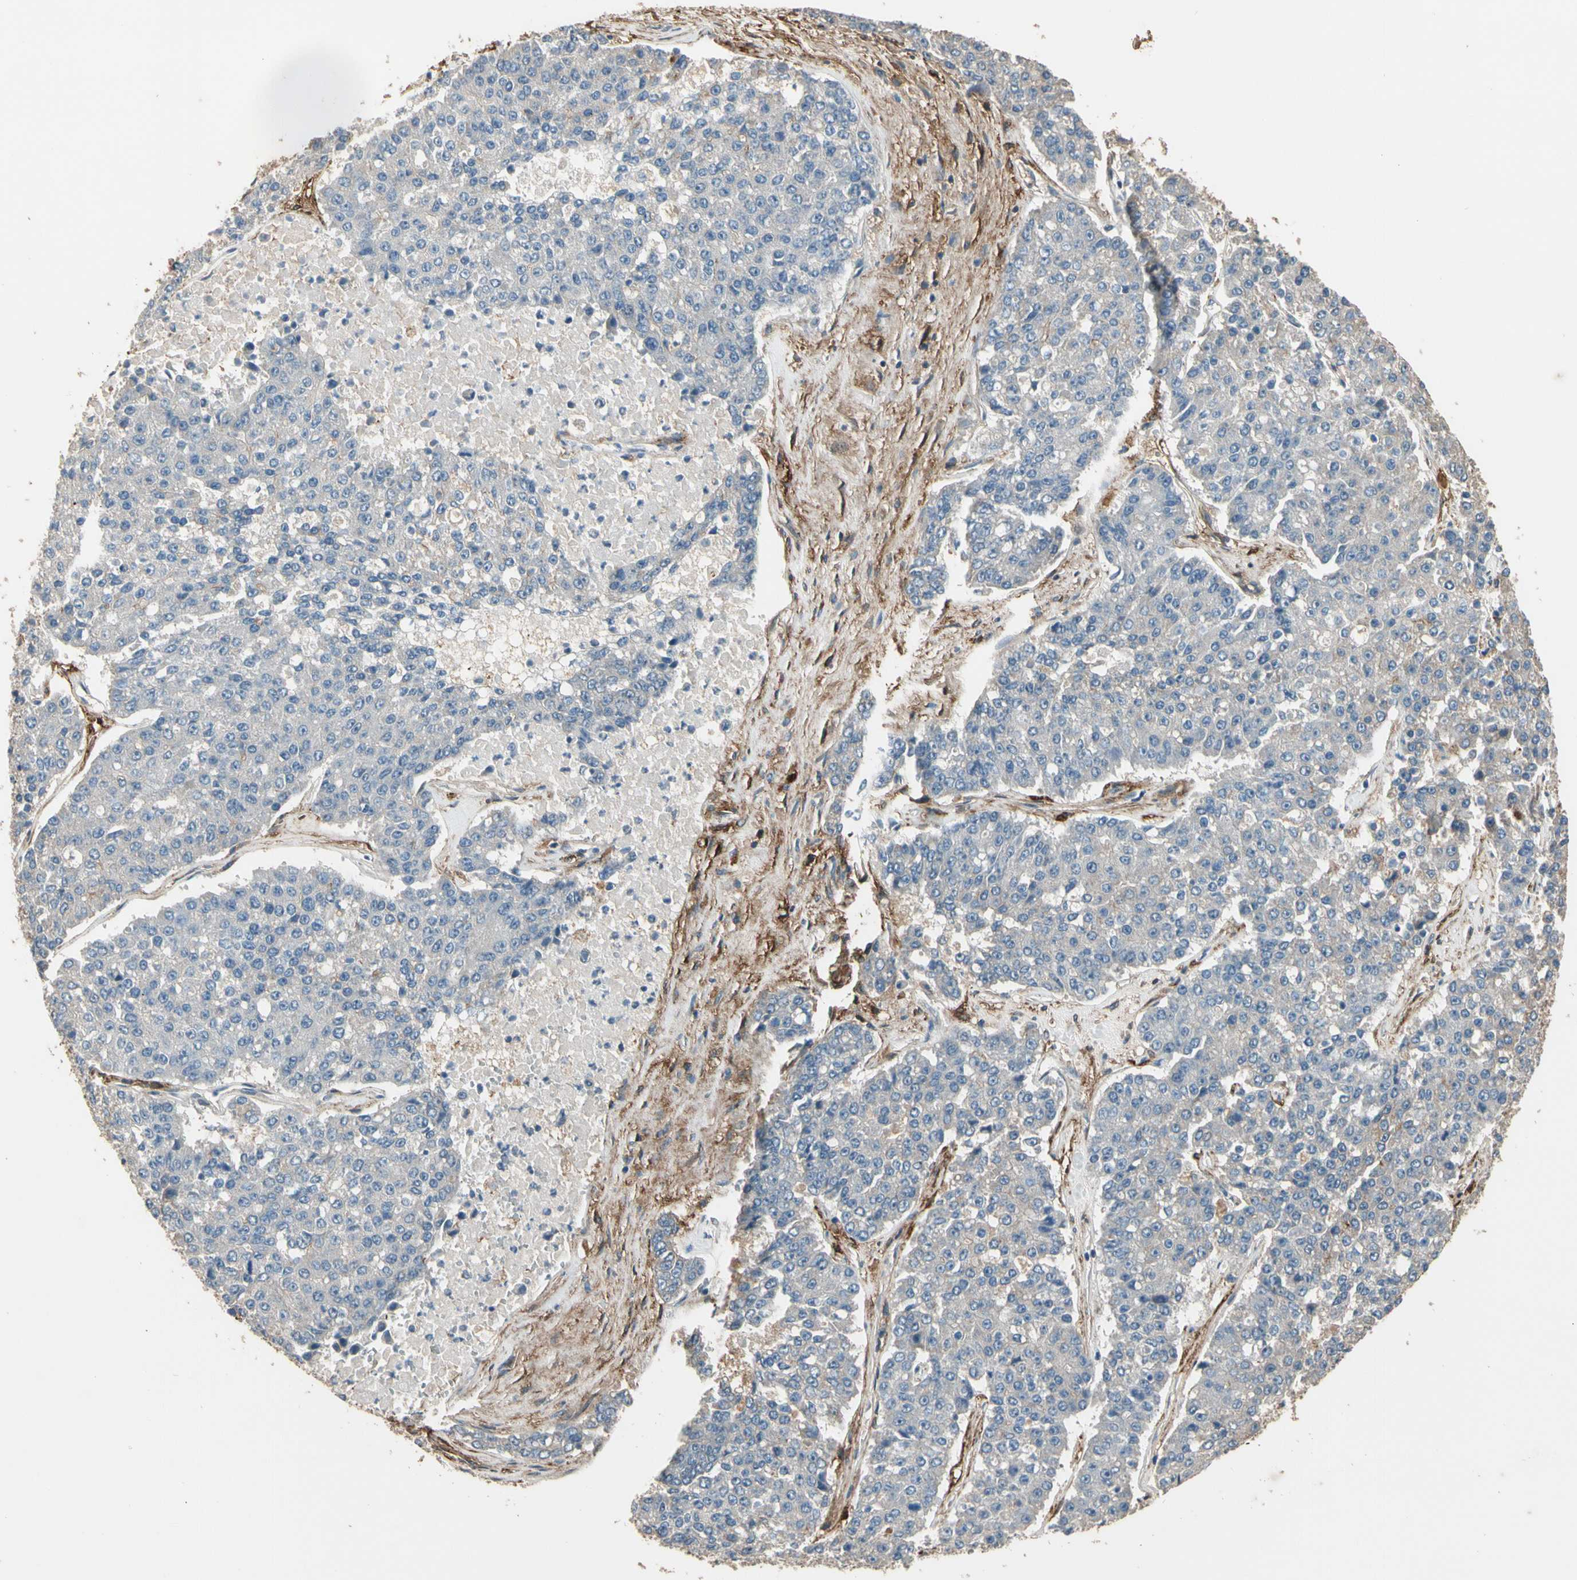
{"staining": {"intensity": "weak", "quantity": "<25%", "location": "cytoplasmic/membranous"}, "tissue": "pancreatic cancer", "cell_type": "Tumor cells", "image_type": "cancer", "snomed": [{"axis": "morphology", "description": "Adenocarcinoma, NOS"}, {"axis": "topography", "description": "Pancreas"}], "caption": "High magnification brightfield microscopy of pancreatic cancer stained with DAB (brown) and counterstained with hematoxylin (blue): tumor cells show no significant staining.", "gene": "SUSD2", "patient": {"sex": "male", "age": 50}}